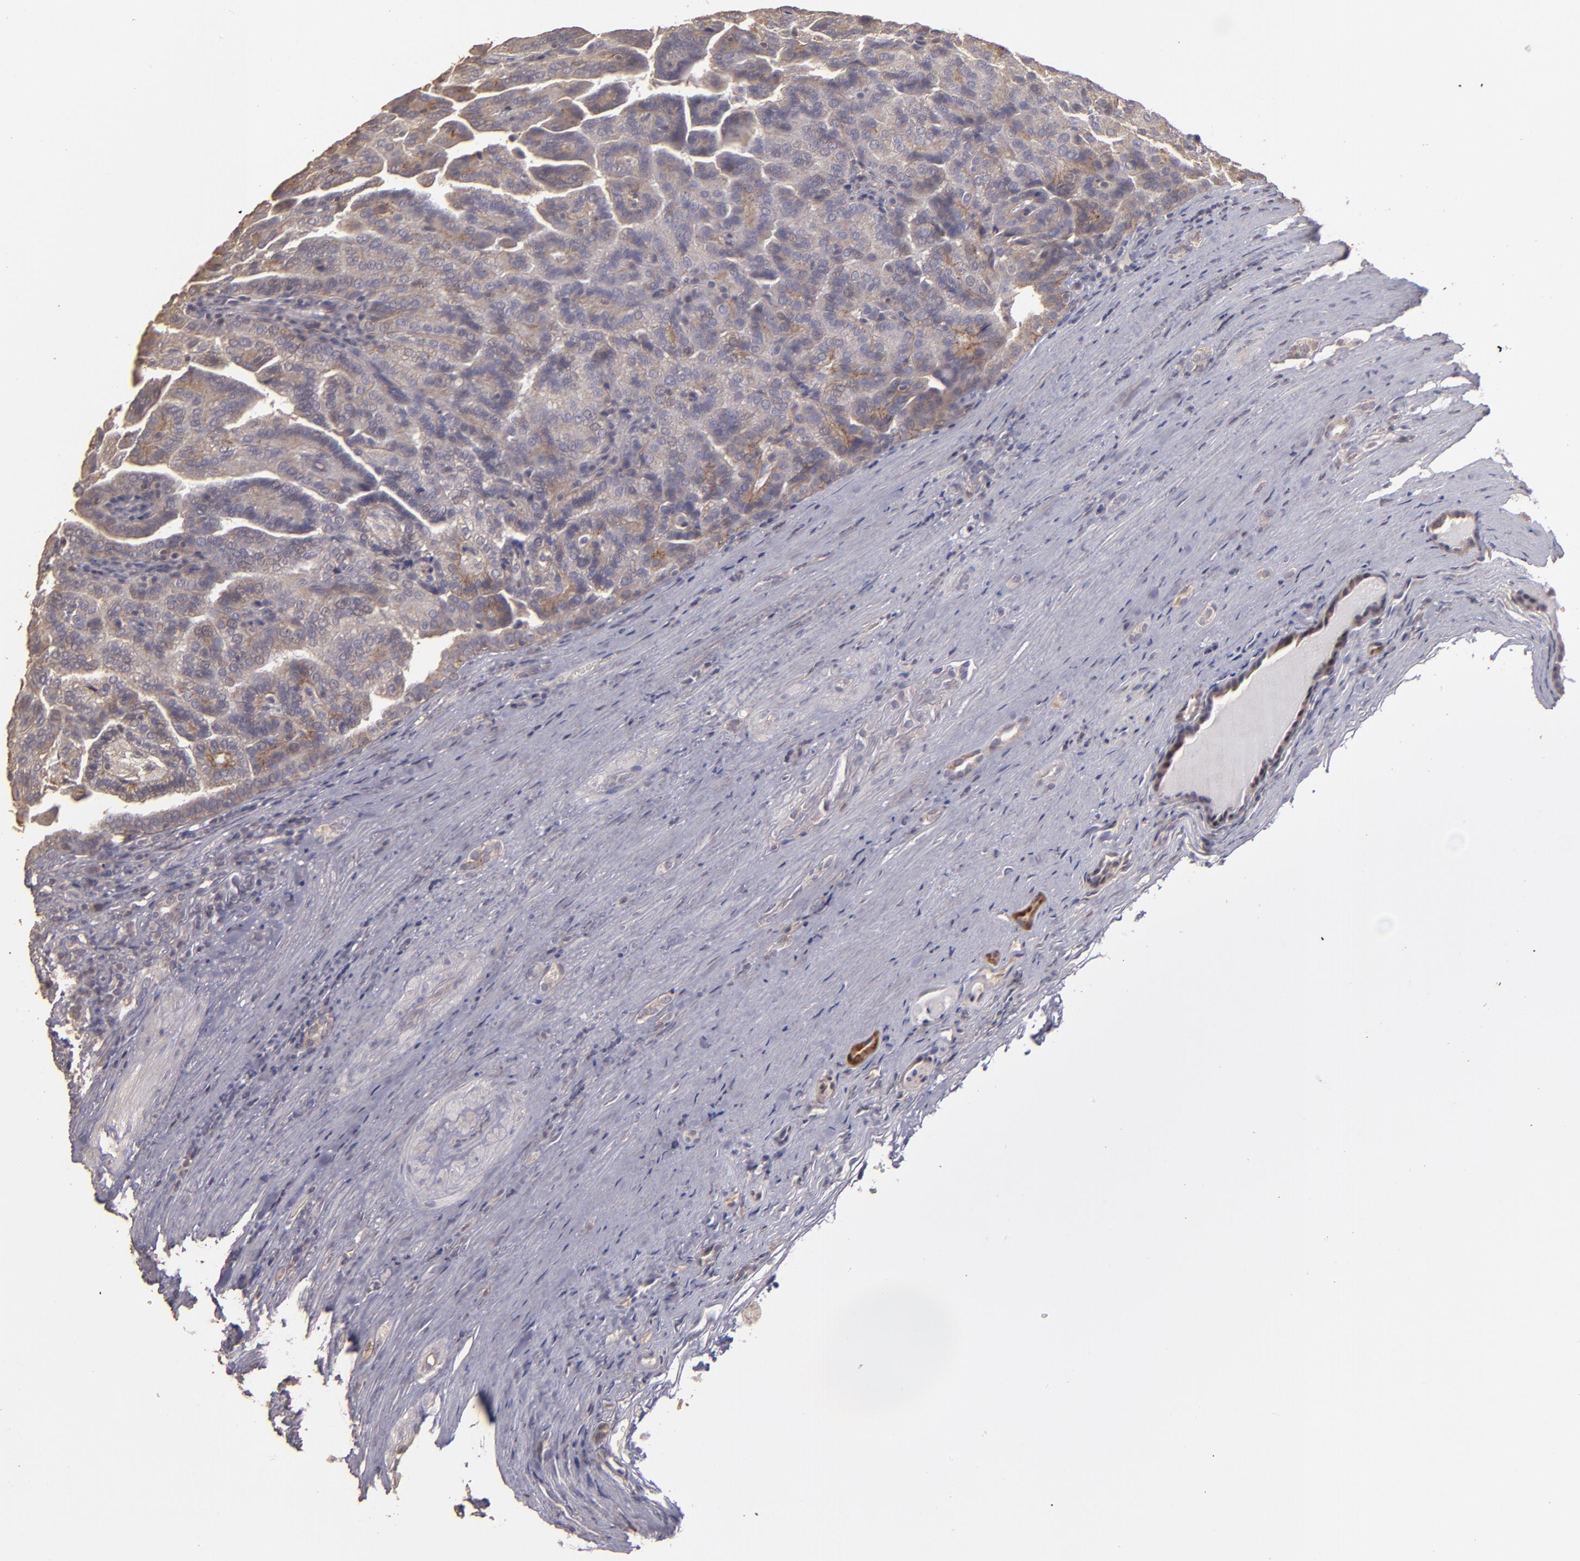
{"staining": {"intensity": "weak", "quantity": "25%-75%", "location": "cytoplasmic/membranous"}, "tissue": "renal cancer", "cell_type": "Tumor cells", "image_type": "cancer", "snomed": [{"axis": "morphology", "description": "Adenocarcinoma, NOS"}, {"axis": "topography", "description": "Kidney"}], "caption": "About 25%-75% of tumor cells in human renal cancer show weak cytoplasmic/membranous protein expression as visualized by brown immunohistochemical staining.", "gene": "FAT1", "patient": {"sex": "male", "age": 61}}